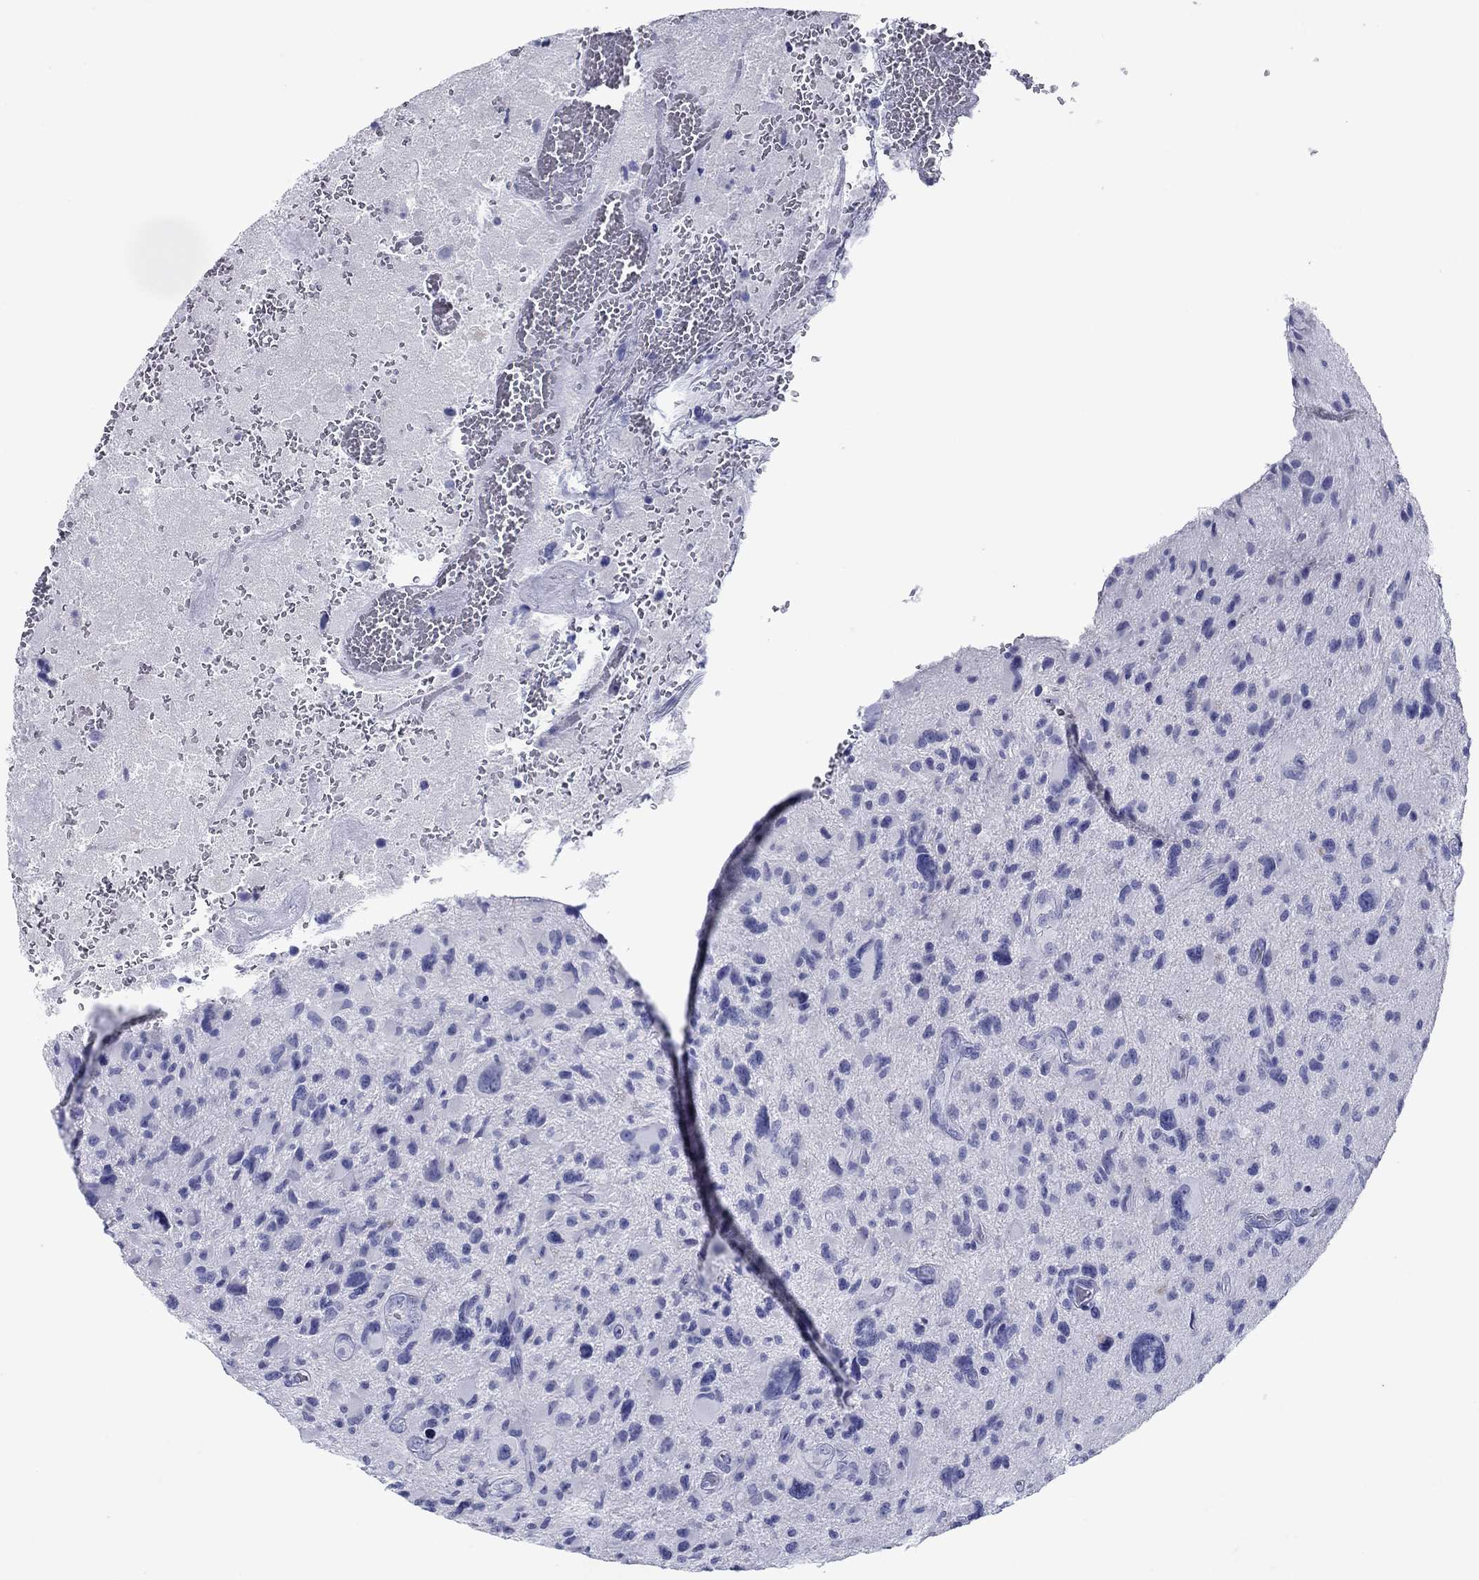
{"staining": {"intensity": "negative", "quantity": "none", "location": "none"}, "tissue": "glioma", "cell_type": "Tumor cells", "image_type": "cancer", "snomed": [{"axis": "morphology", "description": "Glioma, malignant, NOS"}, {"axis": "morphology", "description": "Glioma, malignant, High grade"}, {"axis": "topography", "description": "Brain"}], "caption": "Immunohistochemistry (IHC) image of high-grade glioma (malignant) stained for a protein (brown), which demonstrates no positivity in tumor cells.", "gene": "ATP4A", "patient": {"sex": "female", "age": 71}}